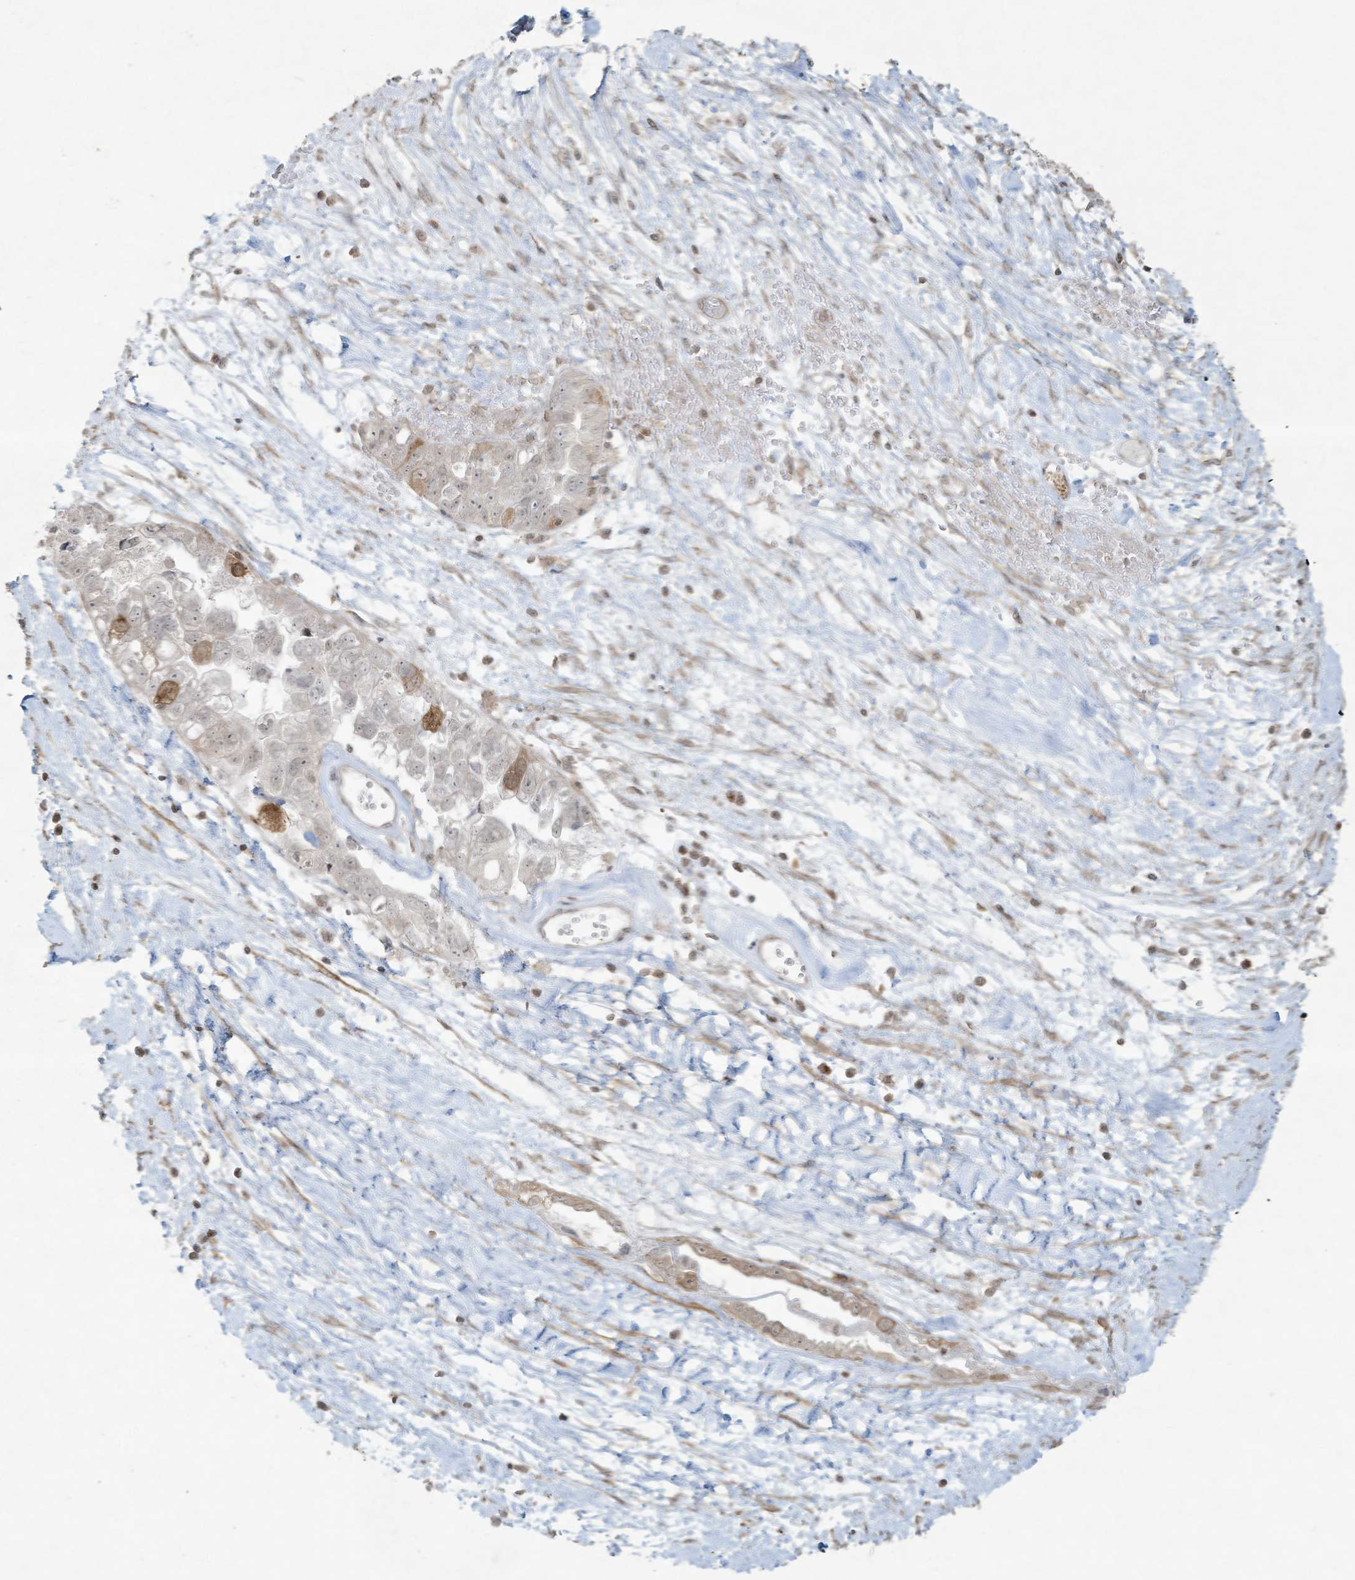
{"staining": {"intensity": "moderate", "quantity": "<25%", "location": "cytoplasmic/membranous"}, "tissue": "ovarian cancer", "cell_type": "Tumor cells", "image_type": "cancer", "snomed": [{"axis": "morphology", "description": "Carcinoma, NOS"}, {"axis": "morphology", "description": "Cystadenocarcinoma, serous, NOS"}, {"axis": "topography", "description": "Ovary"}], "caption": "Immunohistochemistry (DAB (3,3'-diaminobenzidine)) staining of human carcinoma (ovarian) displays moderate cytoplasmic/membranous protein staining in approximately <25% of tumor cells.", "gene": "ZNF263", "patient": {"sex": "female", "age": 69}}